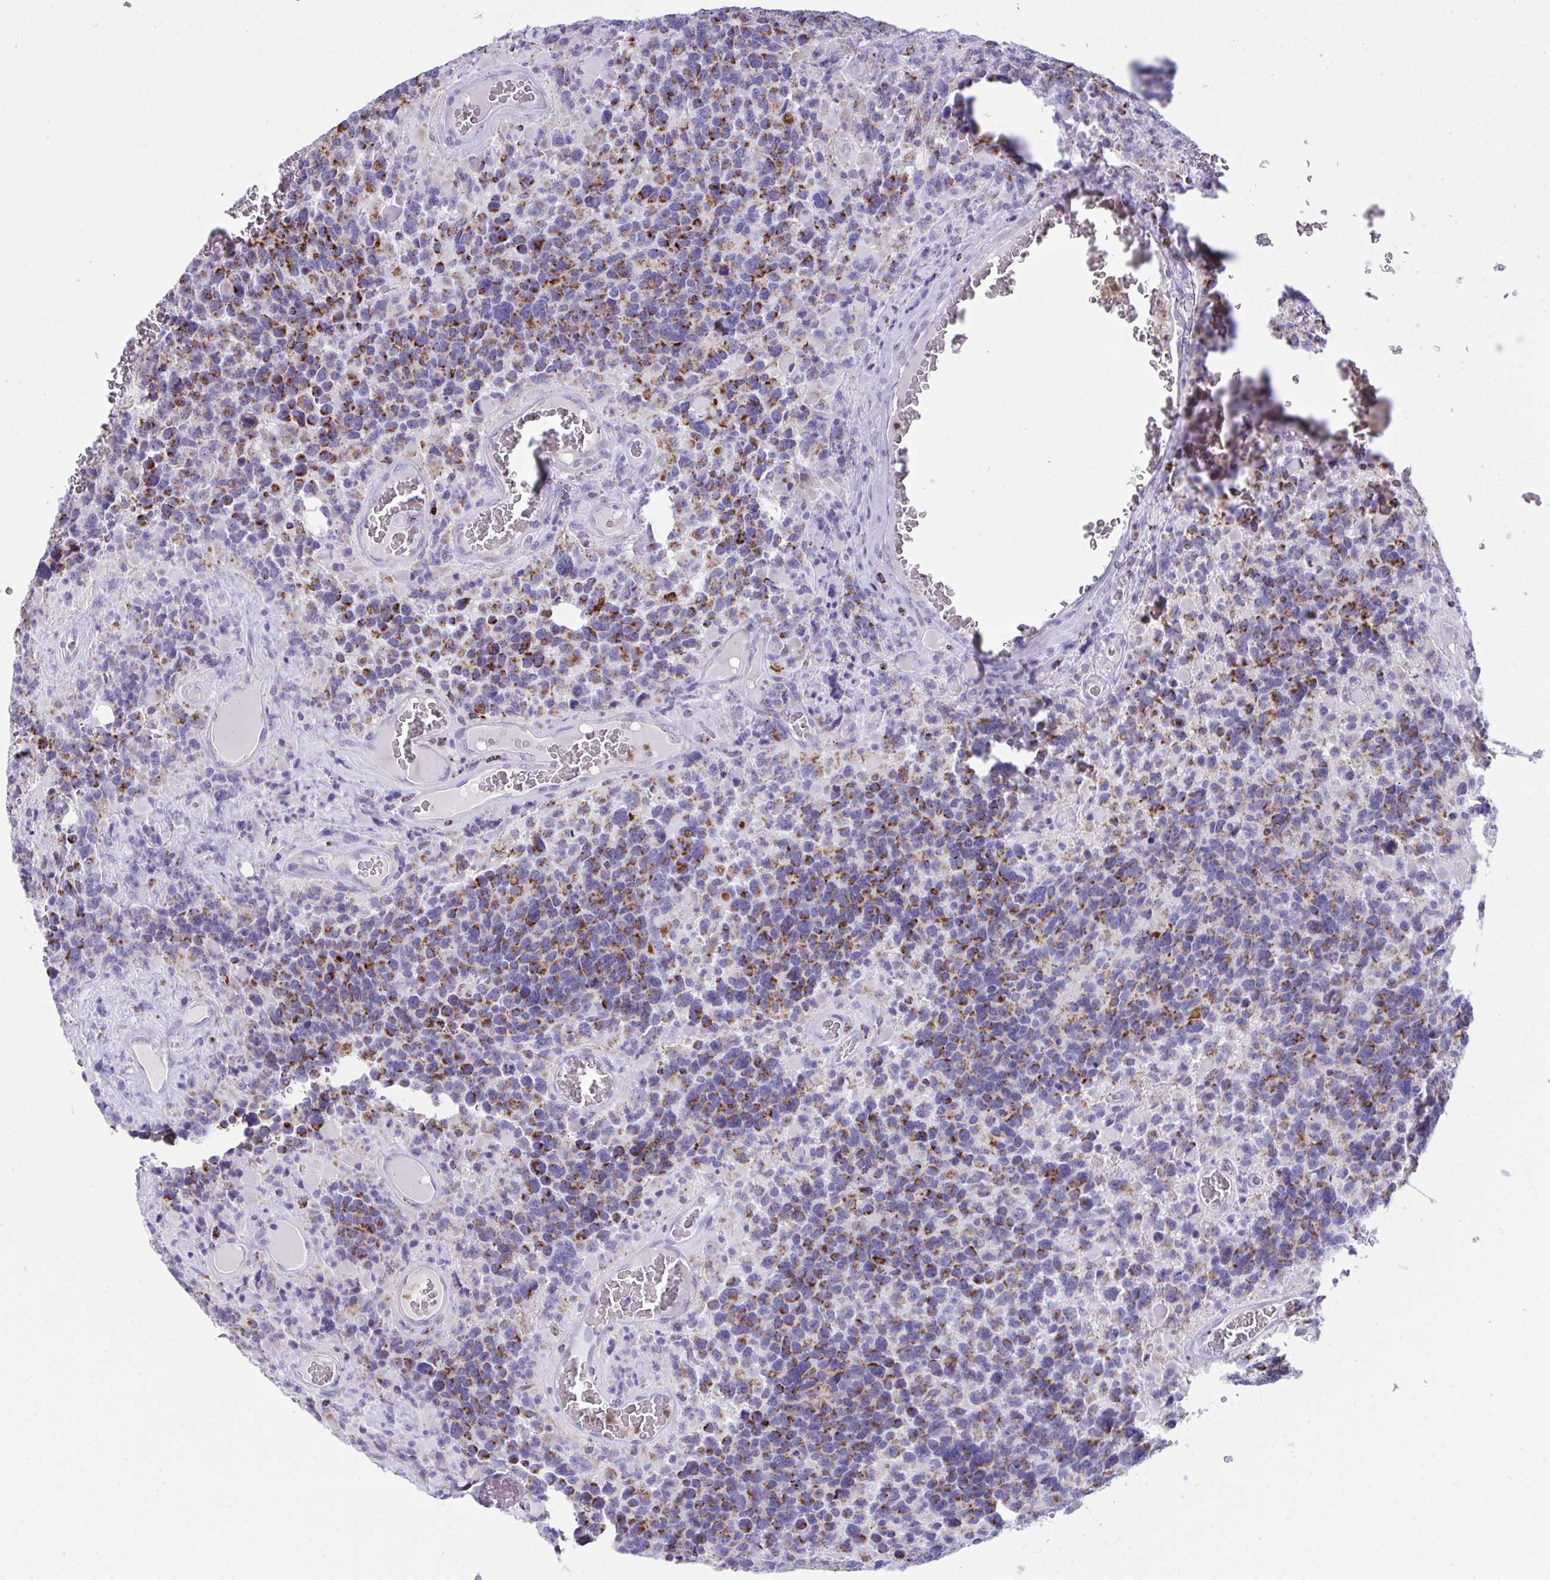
{"staining": {"intensity": "strong", "quantity": "25%-75%", "location": "cytoplasmic/membranous"}, "tissue": "glioma", "cell_type": "Tumor cells", "image_type": "cancer", "snomed": [{"axis": "morphology", "description": "Glioma, malignant, High grade"}, {"axis": "topography", "description": "Brain"}], "caption": "Malignant high-grade glioma tissue demonstrates strong cytoplasmic/membranous positivity in approximately 25%-75% of tumor cells", "gene": "PLA2G12B", "patient": {"sex": "female", "age": 40}}